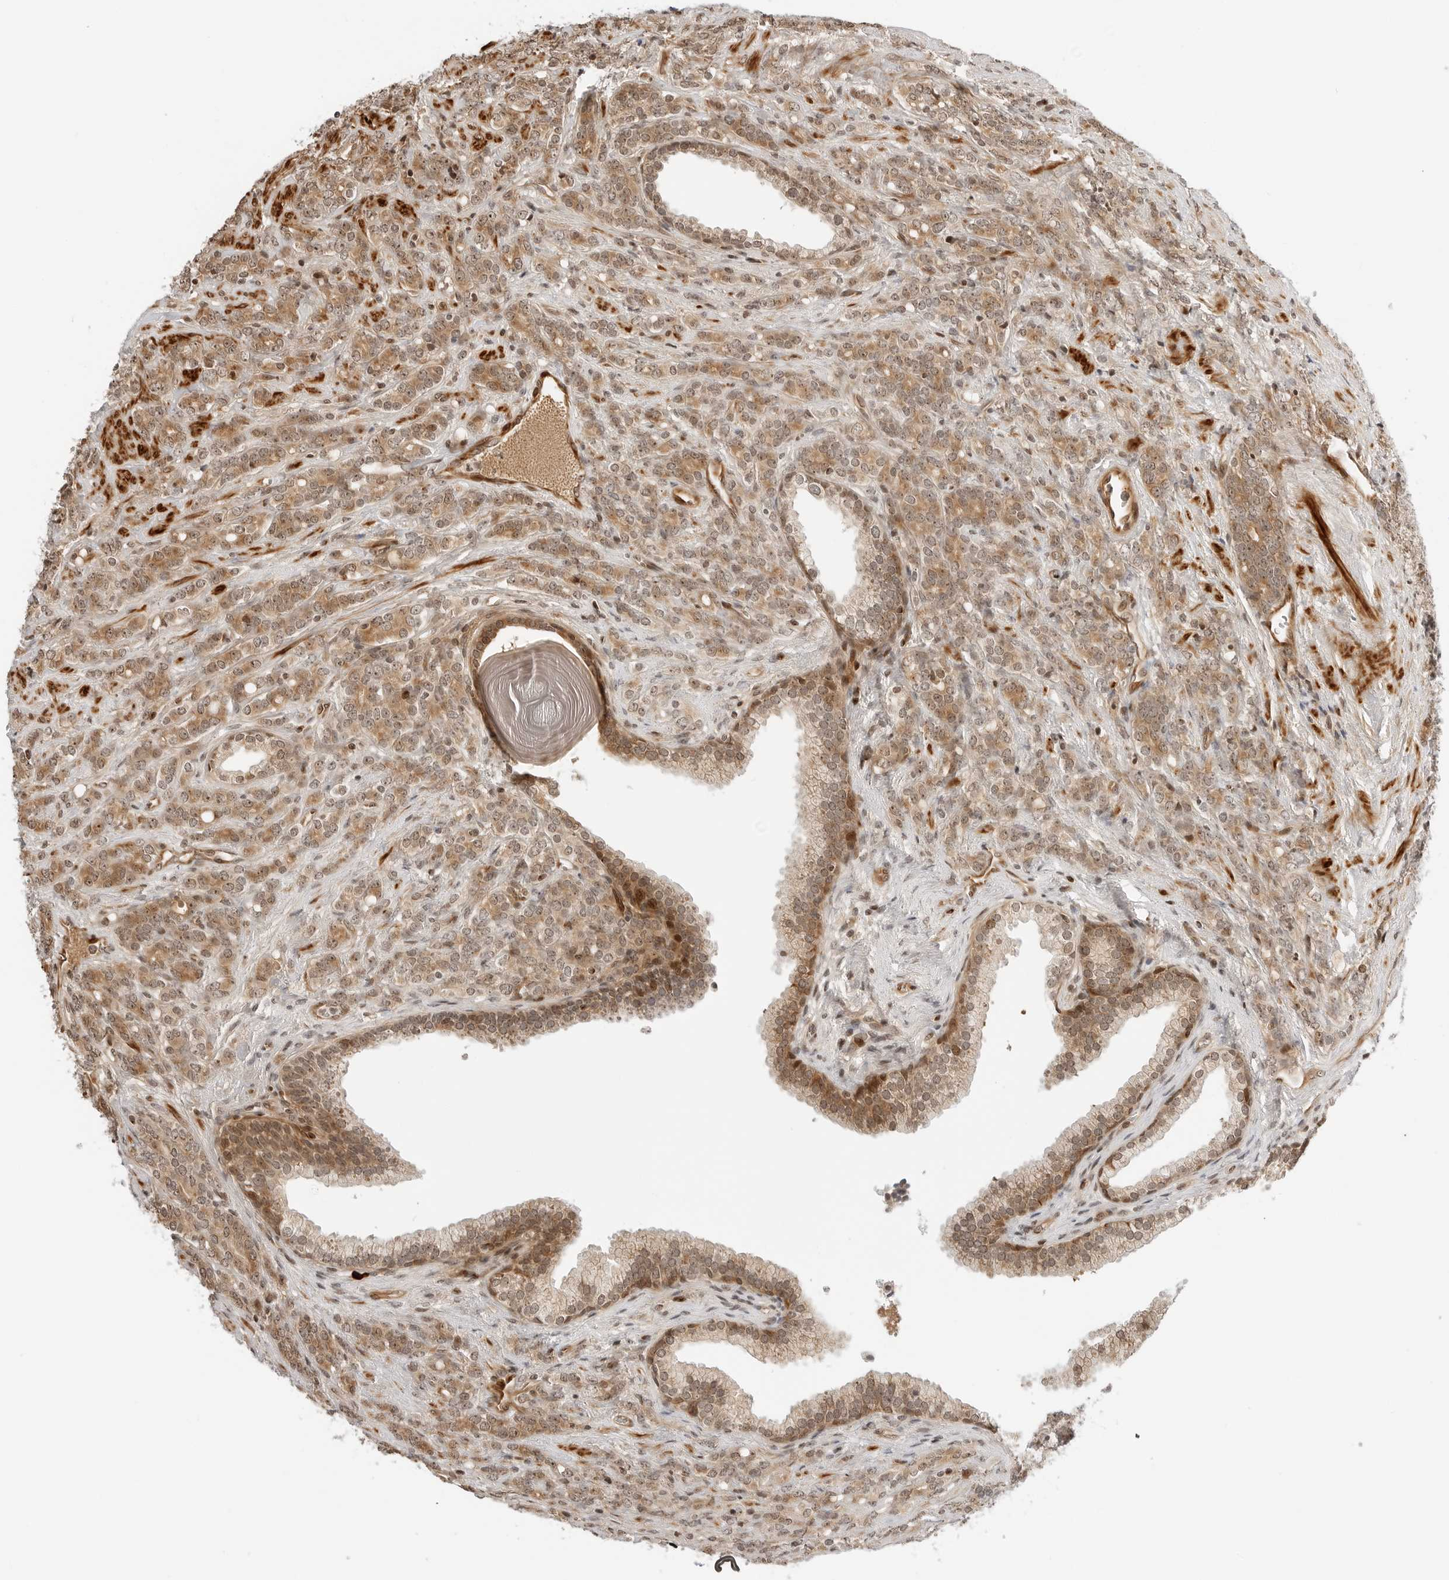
{"staining": {"intensity": "weak", "quantity": ">75%", "location": "cytoplasmic/membranous,nuclear"}, "tissue": "prostate cancer", "cell_type": "Tumor cells", "image_type": "cancer", "snomed": [{"axis": "morphology", "description": "Adenocarcinoma, High grade"}, {"axis": "topography", "description": "Prostate"}], "caption": "DAB (3,3'-diaminobenzidine) immunohistochemical staining of human prostate cancer (adenocarcinoma (high-grade)) exhibits weak cytoplasmic/membranous and nuclear protein expression in approximately >75% of tumor cells.", "gene": "GEM", "patient": {"sex": "male", "age": 62}}